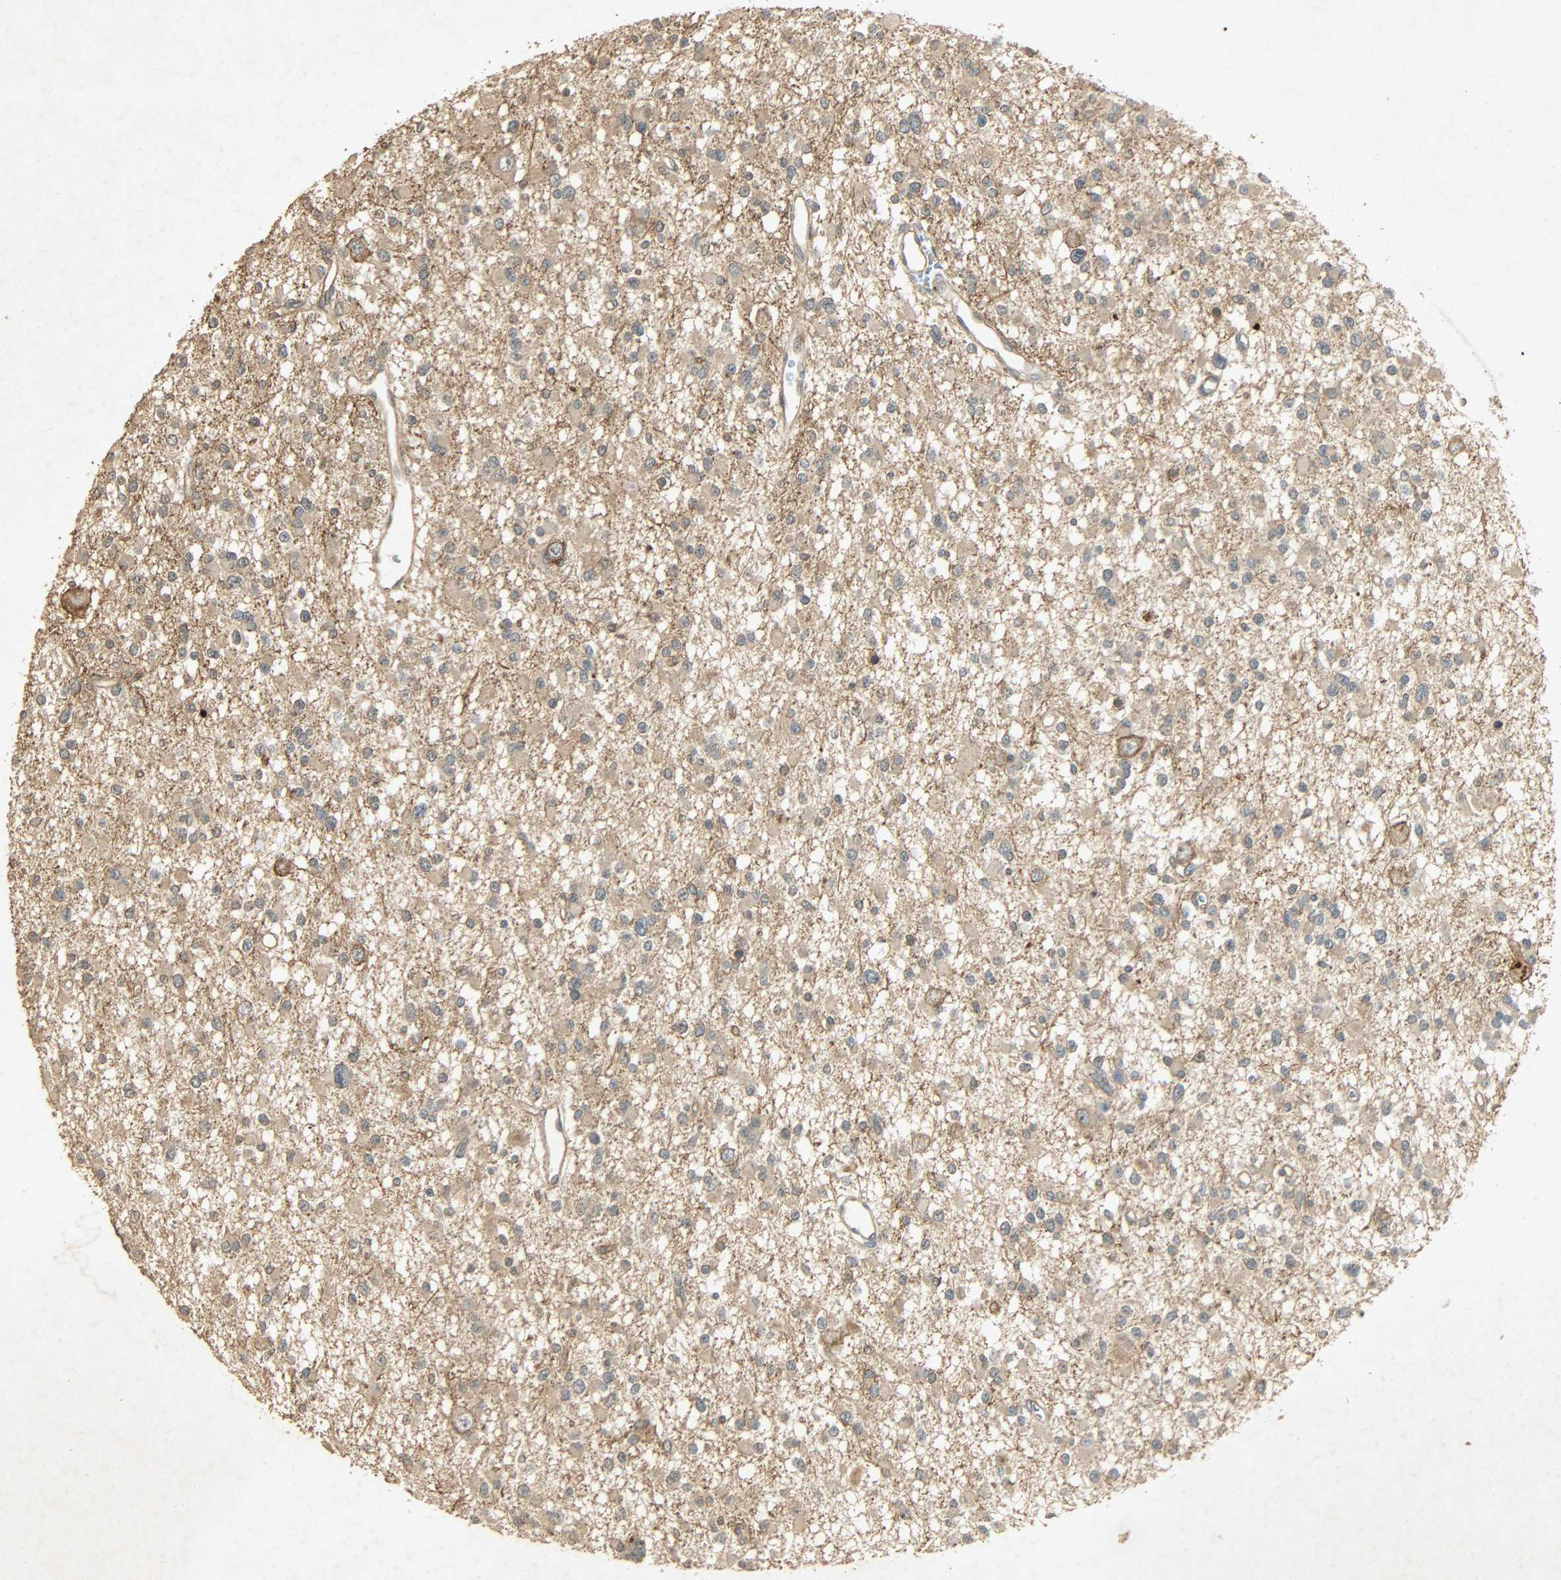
{"staining": {"intensity": "moderate", "quantity": ">75%", "location": "cytoplasmic/membranous"}, "tissue": "glioma", "cell_type": "Tumor cells", "image_type": "cancer", "snomed": [{"axis": "morphology", "description": "Glioma, malignant, Low grade"}, {"axis": "topography", "description": "Brain"}], "caption": "The histopathology image exhibits staining of malignant glioma (low-grade), revealing moderate cytoplasmic/membranous protein staining (brown color) within tumor cells. (Brightfield microscopy of DAB IHC at high magnification).", "gene": "ATP2B1", "patient": {"sex": "female", "age": 22}}